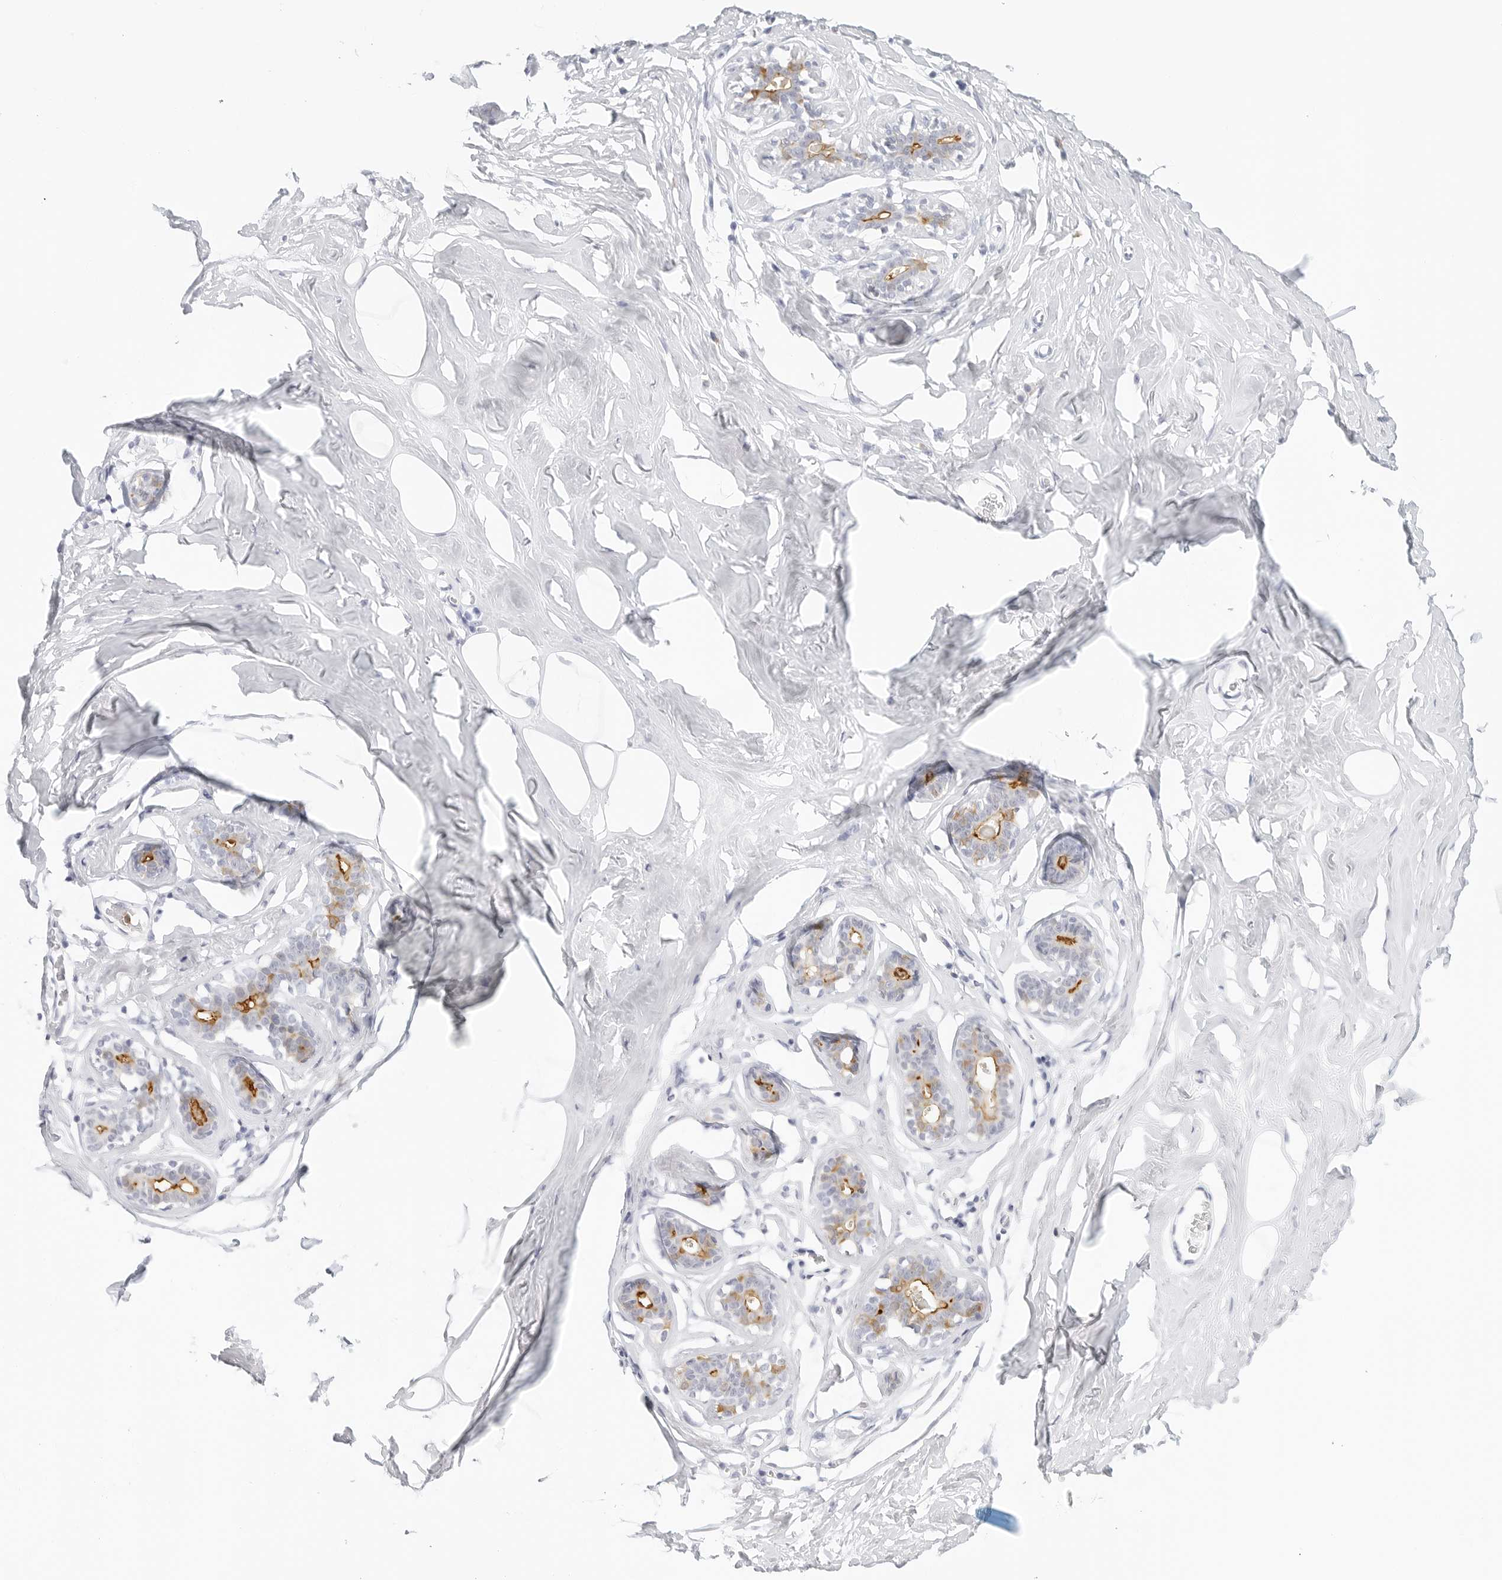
{"staining": {"intensity": "weak", "quantity": "<25%", "location": "cytoplasmic/membranous"}, "tissue": "adipose tissue", "cell_type": "Adipocytes", "image_type": "normal", "snomed": [{"axis": "morphology", "description": "Normal tissue, NOS"}, {"axis": "morphology", "description": "Fibrosis, NOS"}, {"axis": "topography", "description": "Breast"}, {"axis": "topography", "description": "Adipose tissue"}], "caption": "DAB immunohistochemical staining of benign adipose tissue exhibits no significant expression in adipocytes. (DAB immunohistochemistry visualized using brightfield microscopy, high magnification).", "gene": "SLC9A3R1", "patient": {"sex": "female", "age": 39}}